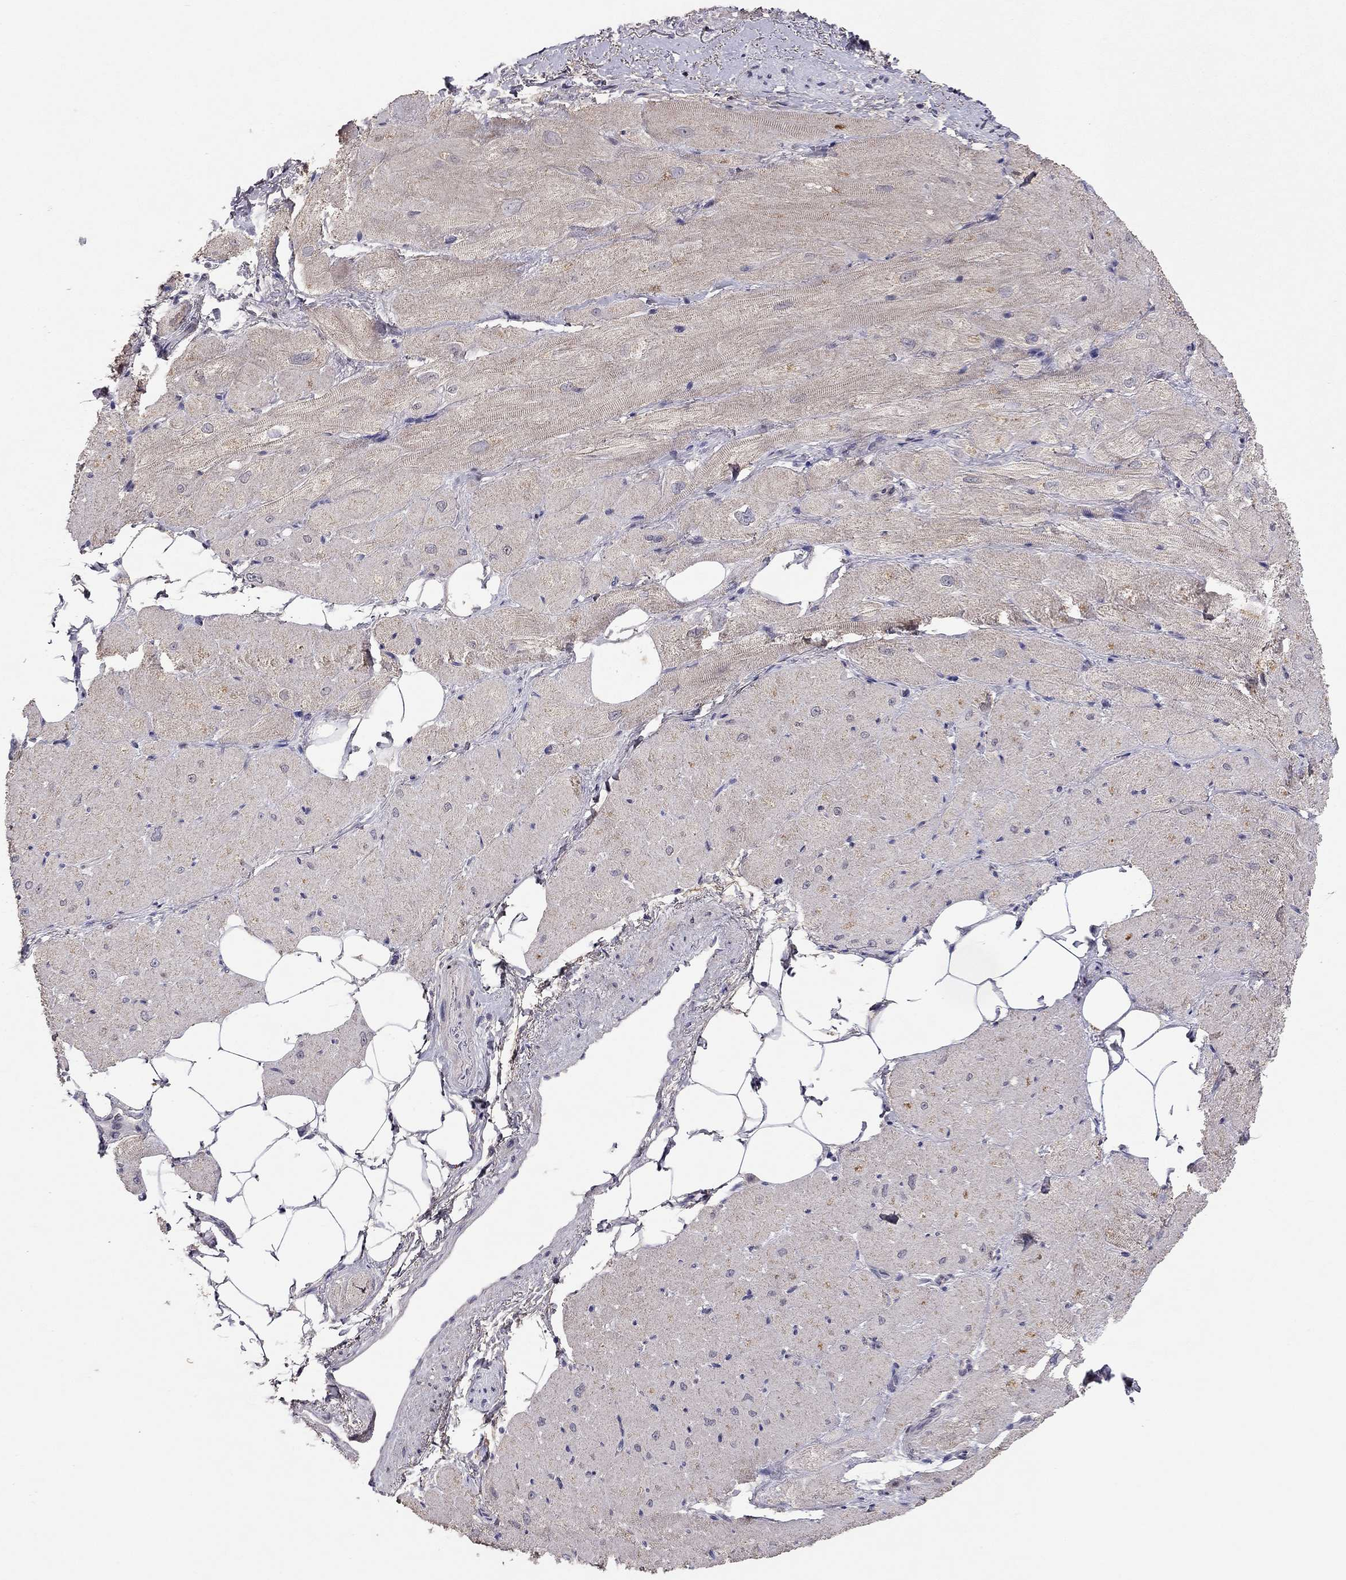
{"staining": {"intensity": "negative", "quantity": "none", "location": "none"}, "tissue": "heart muscle", "cell_type": "Cardiomyocytes", "image_type": "normal", "snomed": [{"axis": "morphology", "description": "Normal tissue, NOS"}, {"axis": "topography", "description": "Heart"}], "caption": "This is an IHC photomicrograph of normal heart muscle. There is no positivity in cardiomyocytes.", "gene": "ESR2", "patient": {"sex": "male", "age": 62}}